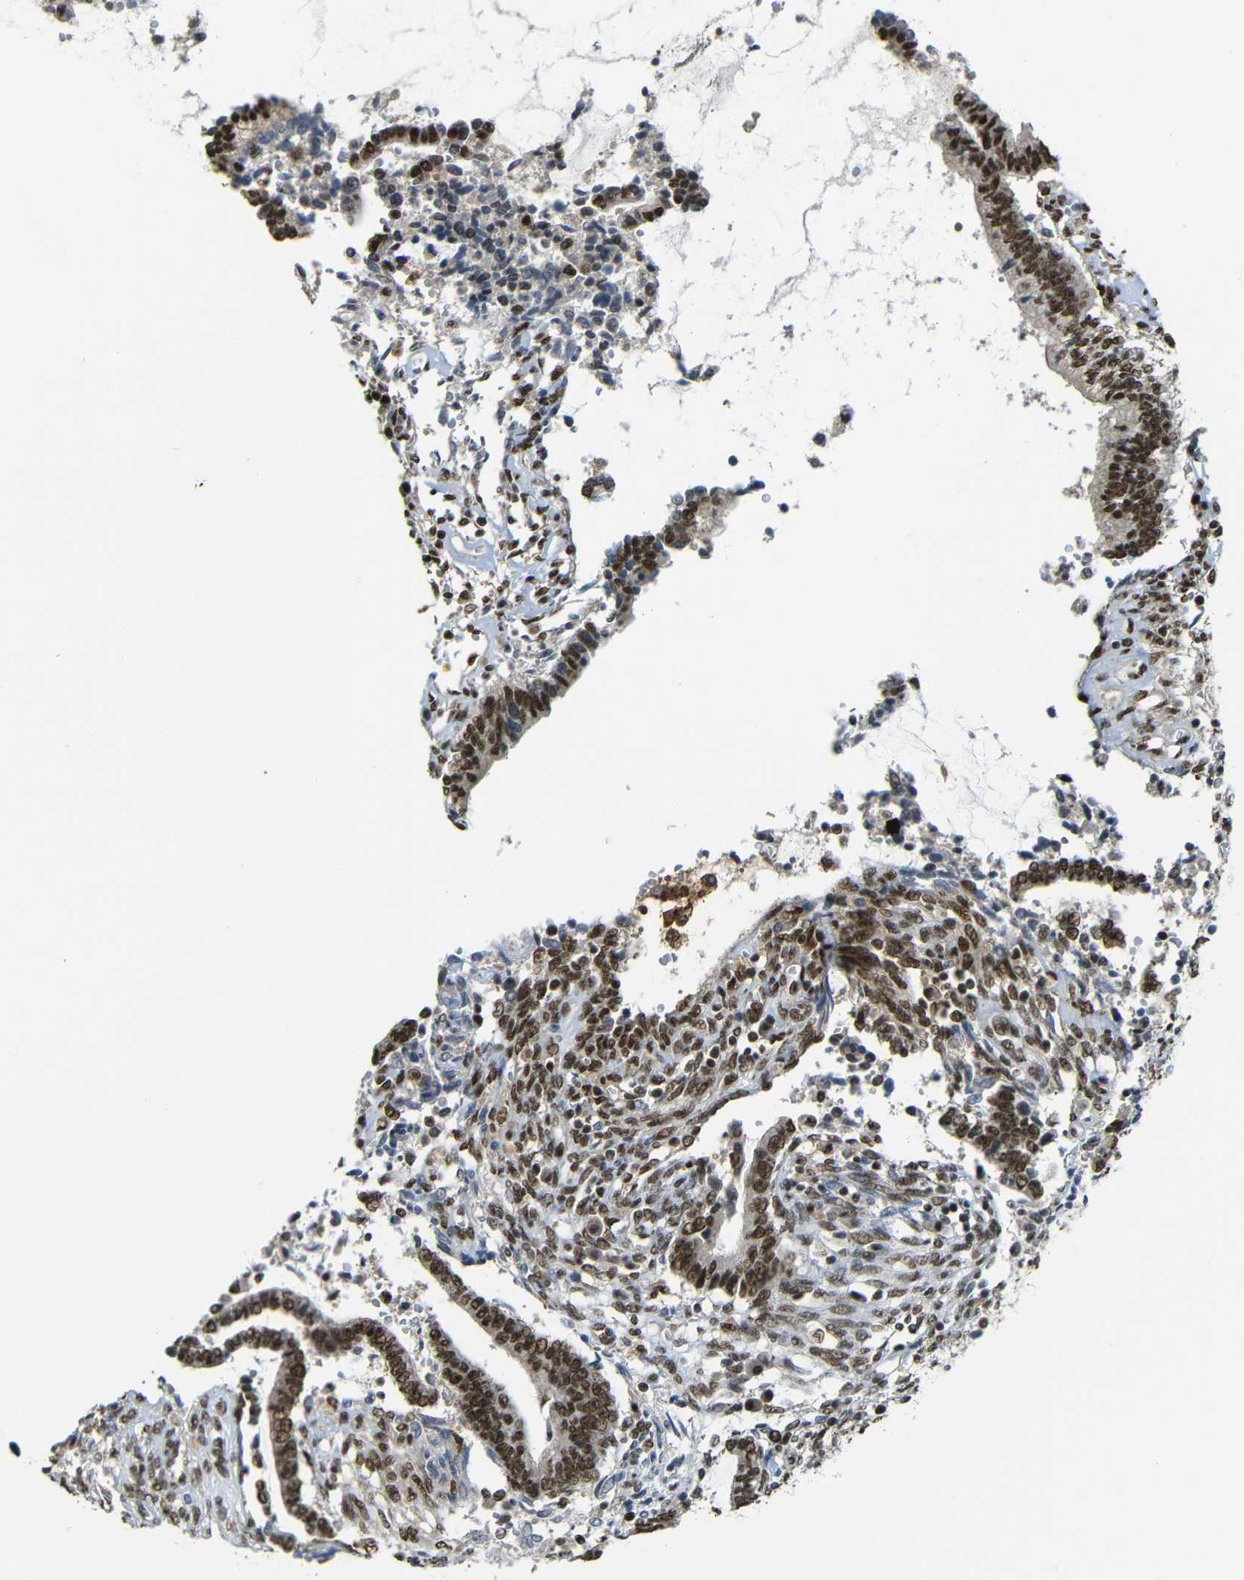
{"staining": {"intensity": "moderate", "quantity": ">75%", "location": "cytoplasmic/membranous,nuclear"}, "tissue": "cervical cancer", "cell_type": "Tumor cells", "image_type": "cancer", "snomed": [{"axis": "morphology", "description": "Adenocarcinoma, NOS"}, {"axis": "topography", "description": "Cervix"}], "caption": "Human cervical cancer stained with a protein marker displays moderate staining in tumor cells.", "gene": "TCF7L2", "patient": {"sex": "female", "age": 44}}